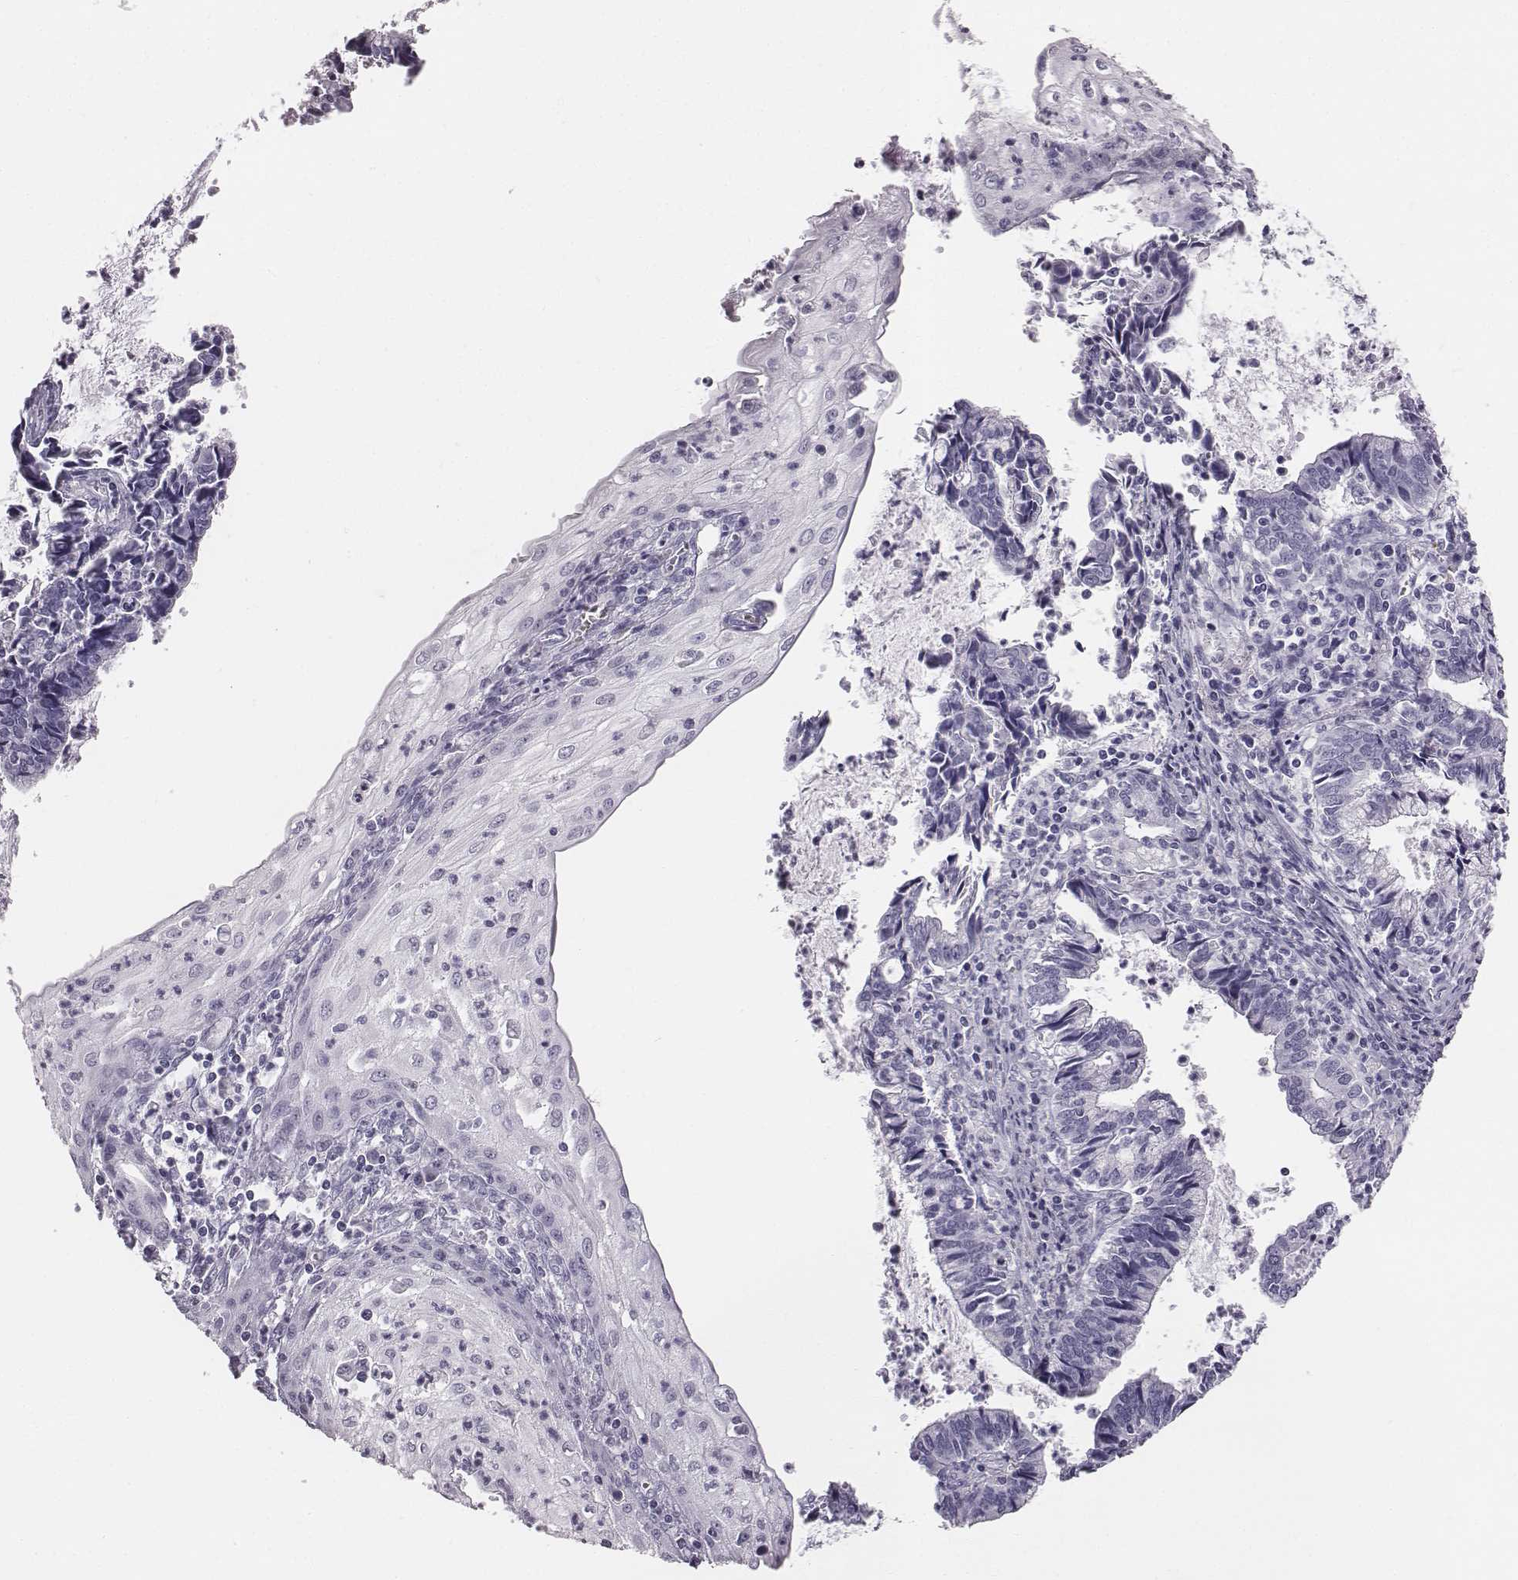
{"staining": {"intensity": "negative", "quantity": "none", "location": "none"}, "tissue": "cervical cancer", "cell_type": "Tumor cells", "image_type": "cancer", "snomed": [{"axis": "morphology", "description": "Adenocarcinoma, NOS"}, {"axis": "topography", "description": "Cervix"}], "caption": "Immunohistochemical staining of cervical cancer reveals no significant positivity in tumor cells.", "gene": "HBZ", "patient": {"sex": "female", "age": 42}}